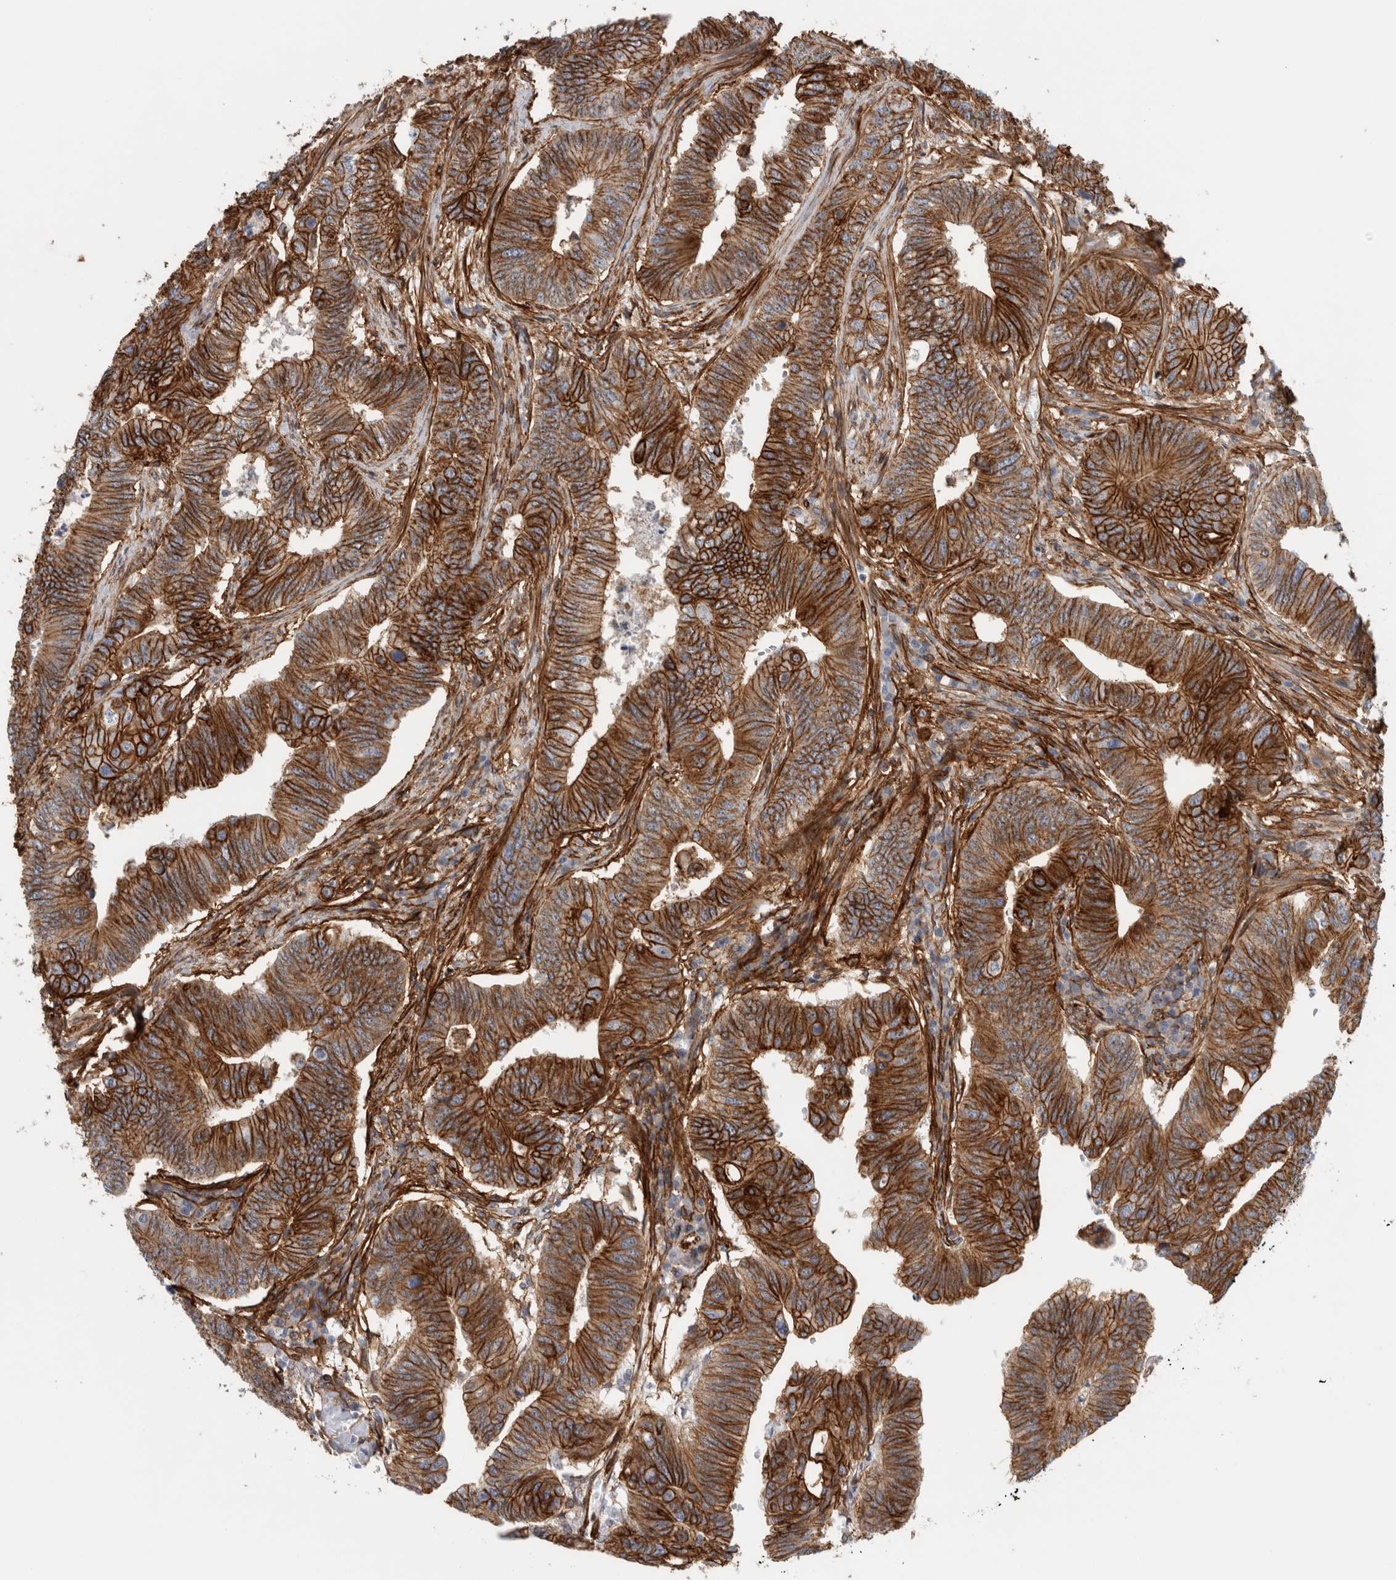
{"staining": {"intensity": "strong", "quantity": ">75%", "location": "cytoplasmic/membranous"}, "tissue": "colorectal cancer", "cell_type": "Tumor cells", "image_type": "cancer", "snomed": [{"axis": "morphology", "description": "Adenoma, NOS"}, {"axis": "morphology", "description": "Adenocarcinoma, NOS"}, {"axis": "topography", "description": "Colon"}], "caption": "Brown immunohistochemical staining in adenocarcinoma (colorectal) demonstrates strong cytoplasmic/membranous staining in approximately >75% of tumor cells. (Stains: DAB in brown, nuclei in blue, Microscopy: brightfield microscopy at high magnification).", "gene": "AHNAK", "patient": {"sex": "male", "age": 79}}